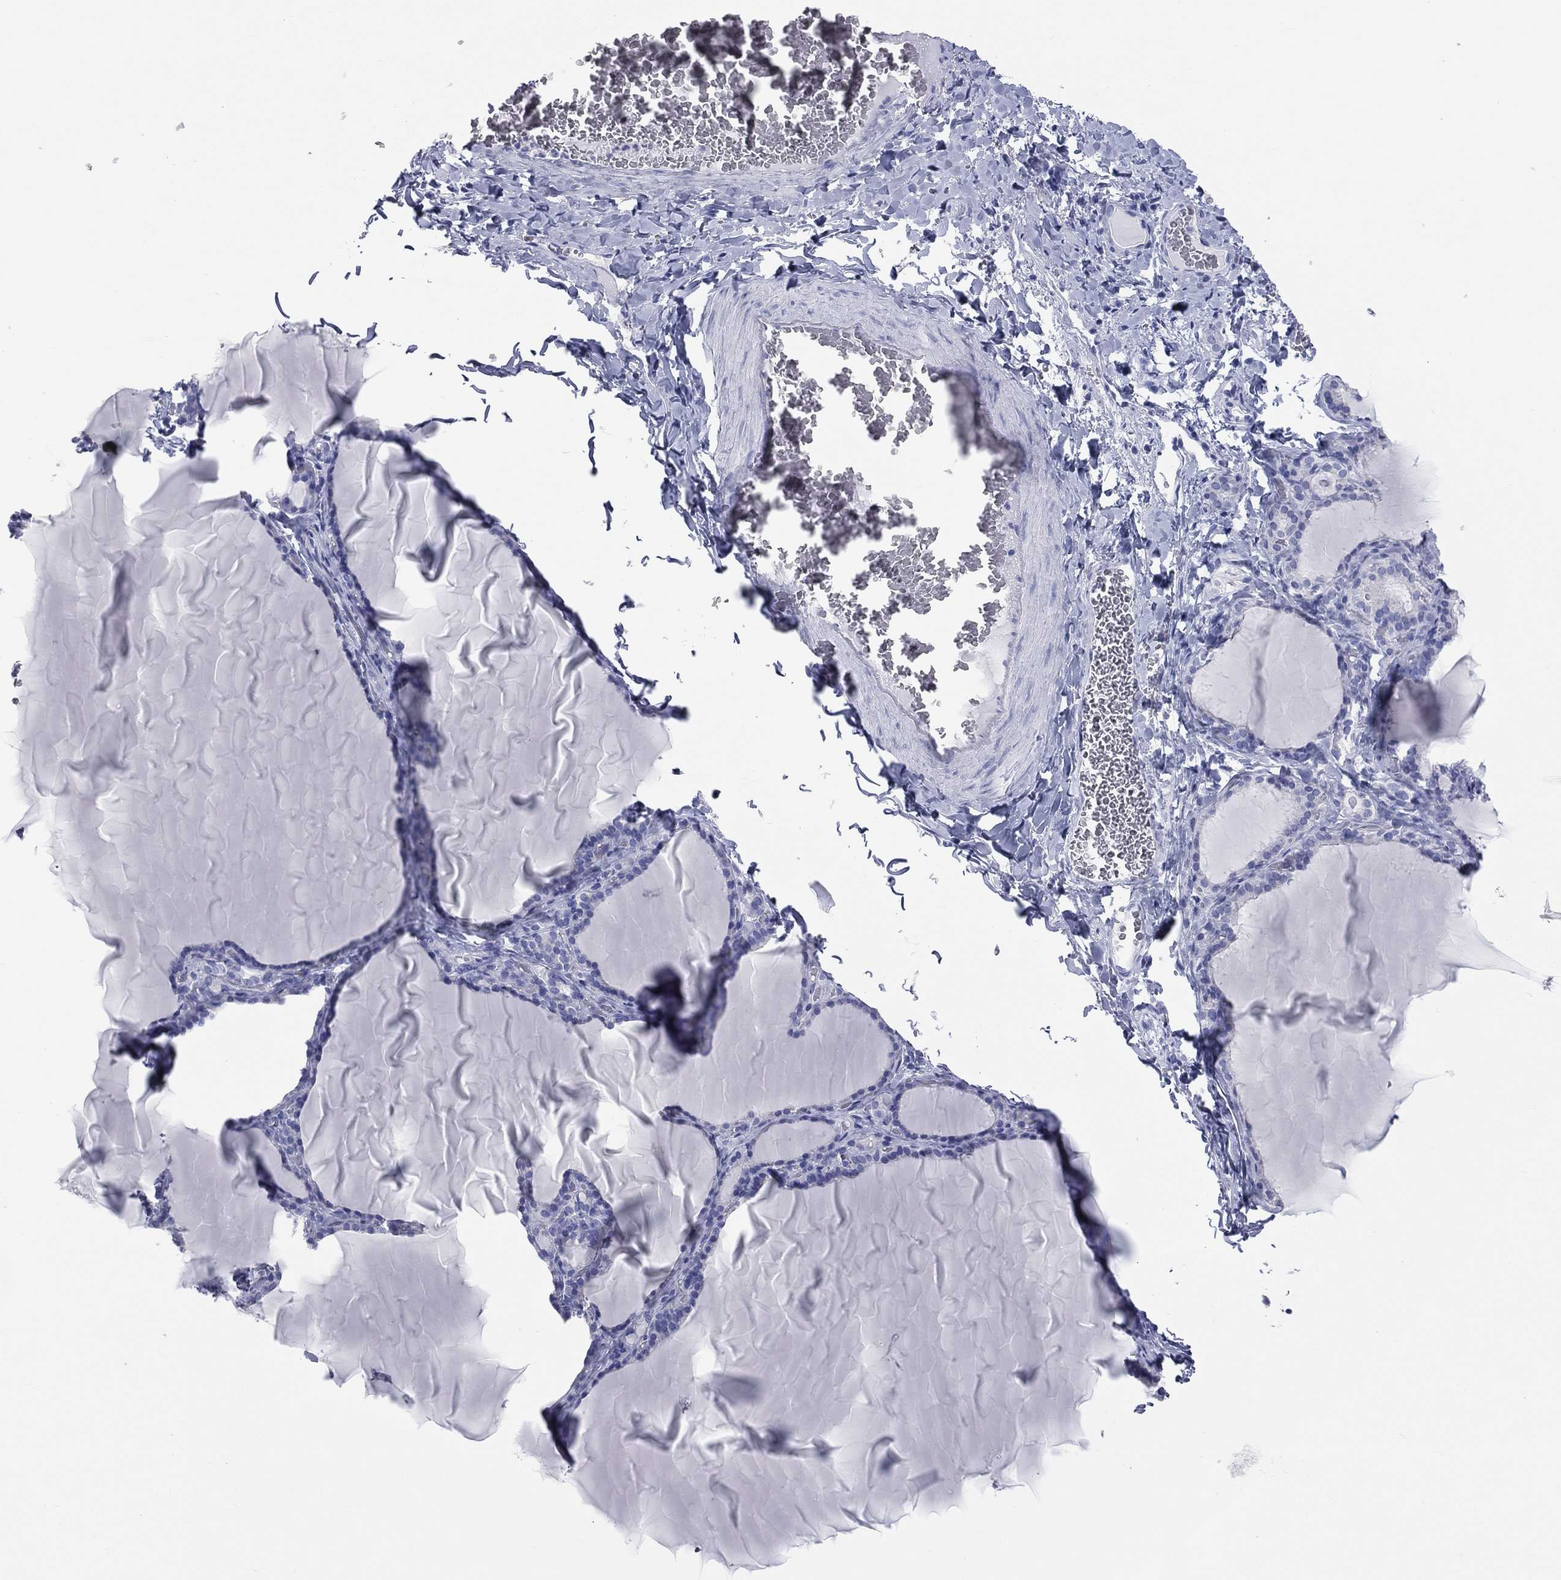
{"staining": {"intensity": "negative", "quantity": "none", "location": "none"}, "tissue": "thyroid gland", "cell_type": "Glandular cells", "image_type": "normal", "snomed": [{"axis": "morphology", "description": "Normal tissue, NOS"}, {"axis": "morphology", "description": "Hyperplasia, NOS"}, {"axis": "topography", "description": "Thyroid gland"}], "caption": "This is an IHC micrograph of benign thyroid gland. There is no expression in glandular cells.", "gene": "MLN", "patient": {"sex": "female", "age": 27}}